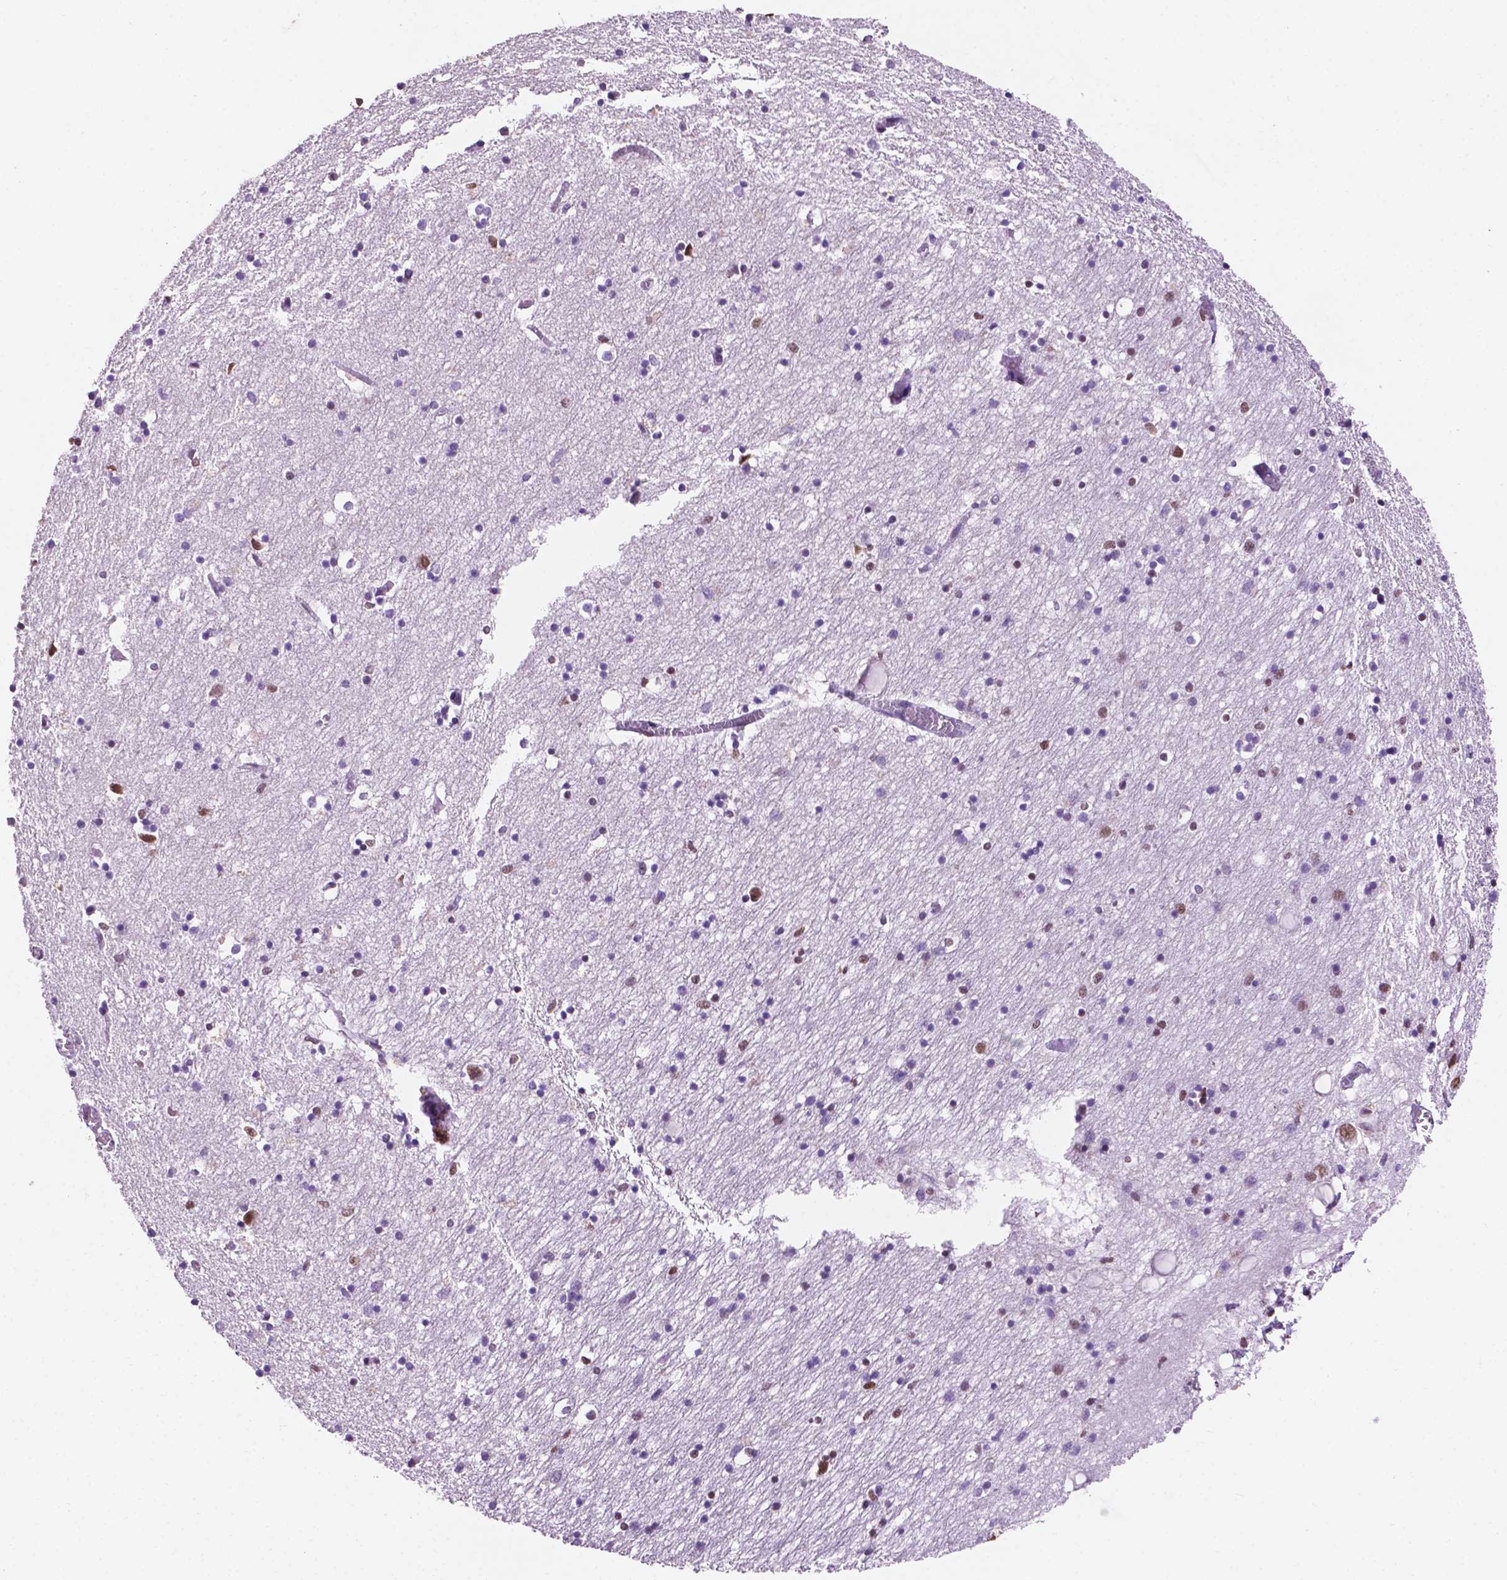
{"staining": {"intensity": "moderate", "quantity": "<25%", "location": "nuclear"}, "tissue": "hippocampus", "cell_type": "Glial cells", "image_type": "normal", "snomed": [{"axis": "morphology", "description": "Normal tissue, NOS"}, {"axis": "topography", "description": "Lateral ventricle wall"}, {"axis": "topography", "description": "Hippocampus"}], "caption": "IHC (DAB (3,3'-diaminobenzidine)) staining of benign hippocampus exhibits moderate nuclear protein expression in about <25% of glial cells.", "gene": "PTPN6", "patient": {"sex": "female", "age": 63}}